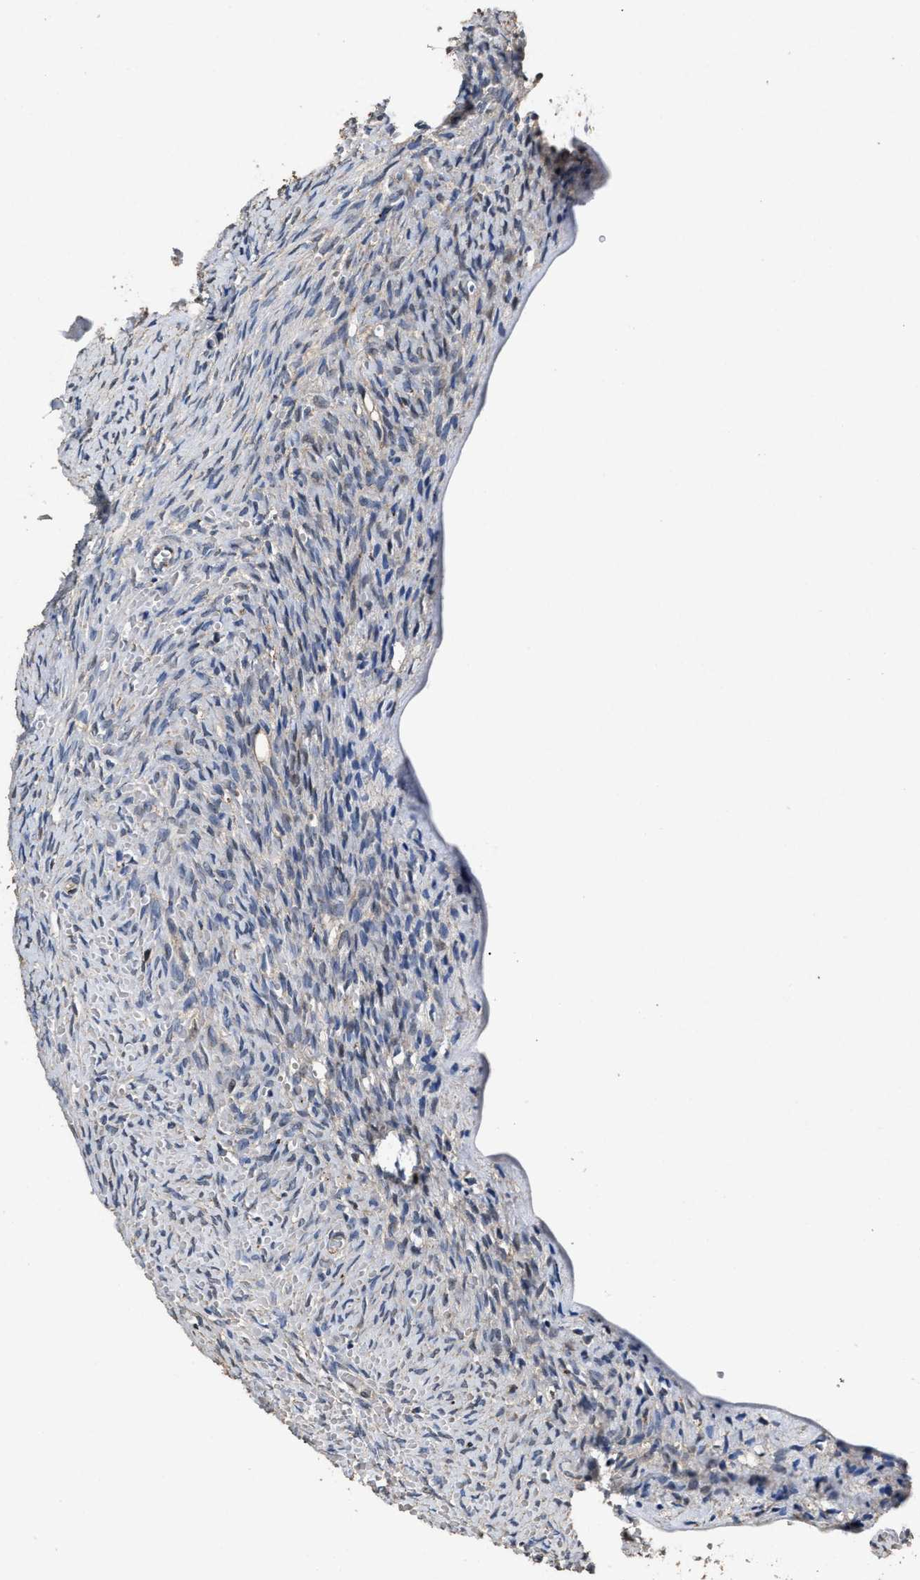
{"staining": {"intensity": "weak", "quantity": ">75%", "location": "cytoplasmic/membranous"}, "tissue": "ovary", "cell_type": "Follicle cells", "image_type": "normal", "snomed": [{"axis": "morphology", "description": "Normal tissue, NOS"}, {"axis": "topography", "description": "Ovary"}], "caption": "Immunohistochemical staining of benign ovary exhibits weak cytoplasmic/membranous protein positivity in about >75% of follicle cells. (DAB (3,3'-diaminobenzidine) = brown stain, brightfield microscopy at high magnification).", "gene": "TPST2", "patient": {"sex": "female", "age": 27}}